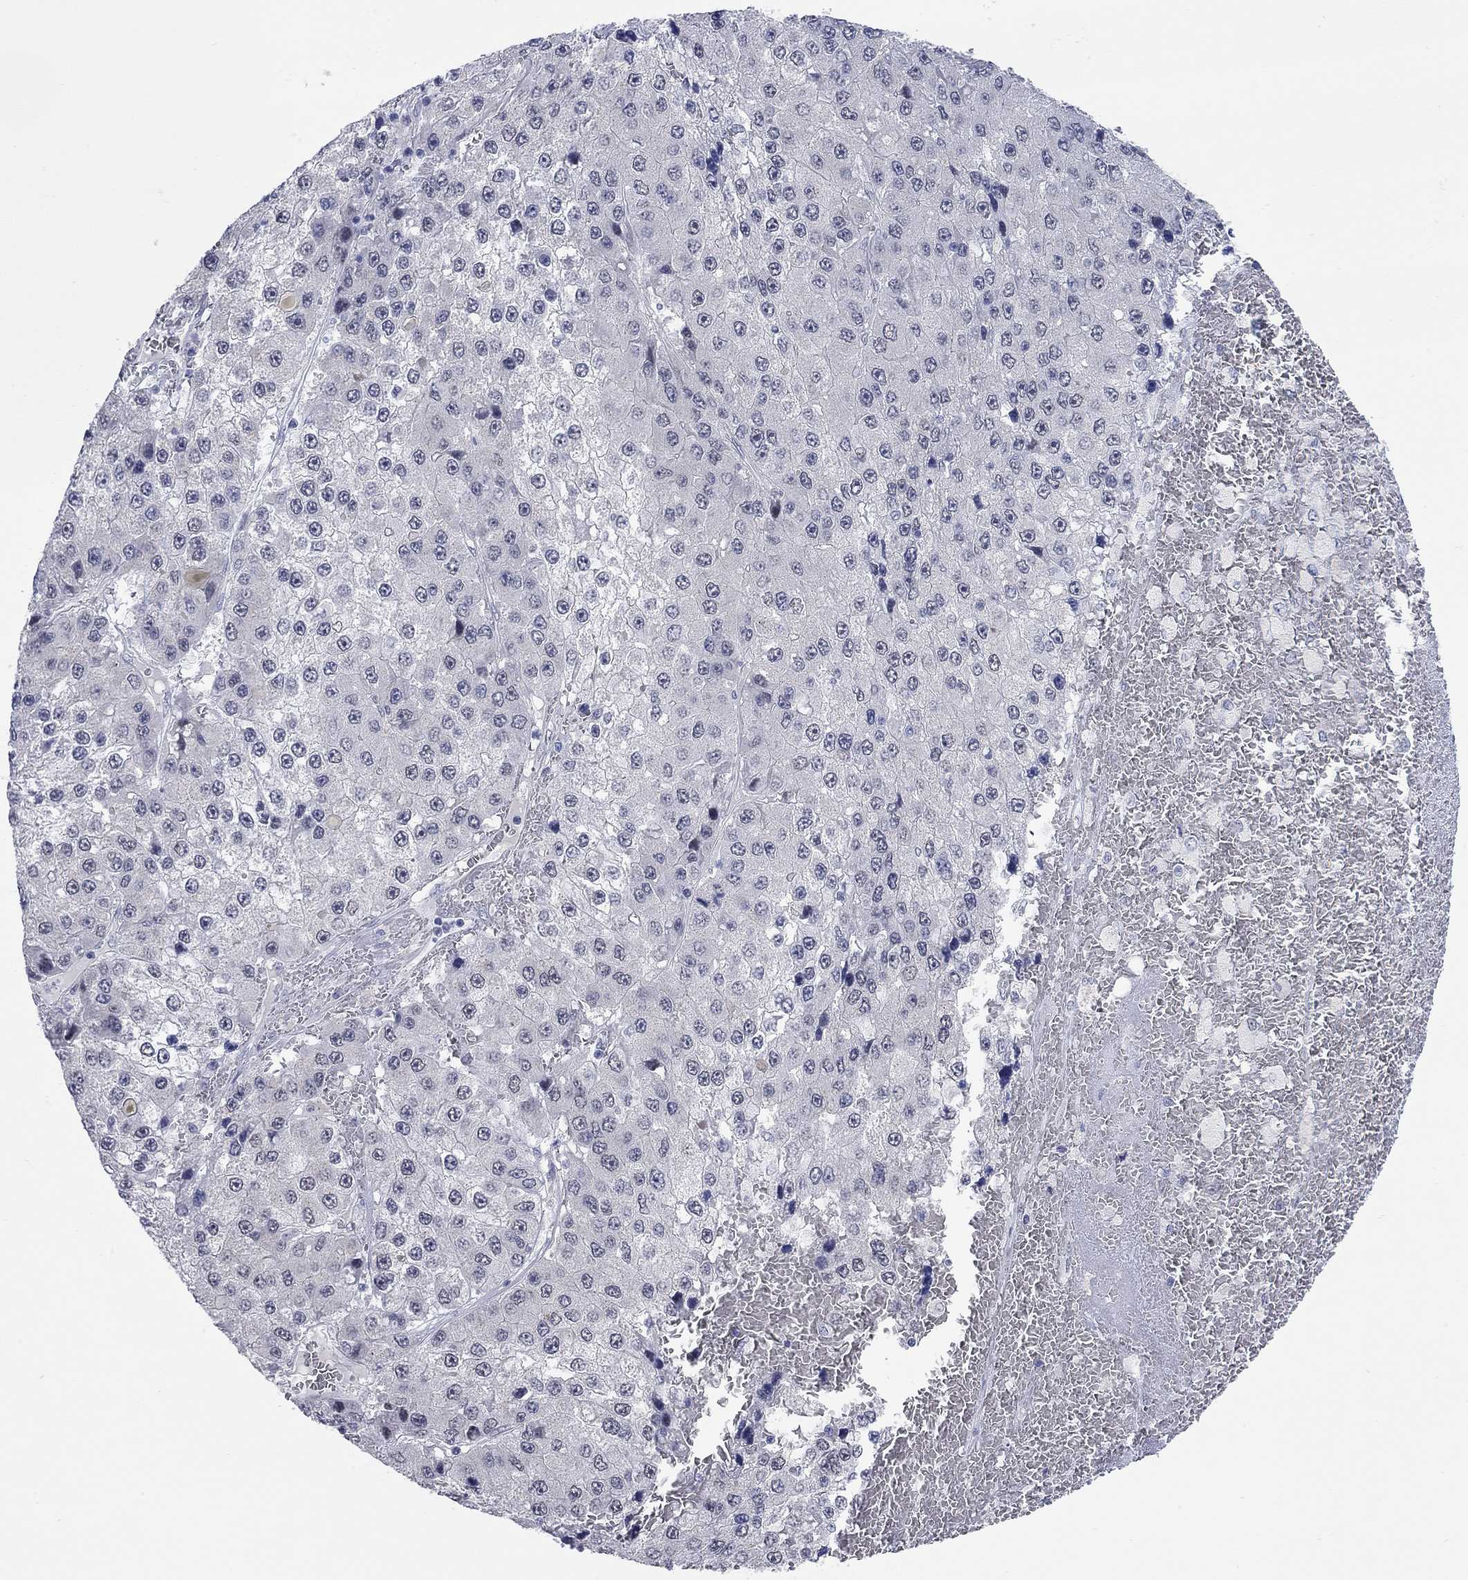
{"staining": {"intensity": "negative", "quantity": "none", "location": "none"}, "tissue": "liver cancer", "cell_type": "Tumor cells", "image_type": "cancer", "snomed": [{"axis": "morphology", "description": "Carcinoma, Hepatocellular, NOS"}, {"axis": "topography", "description": "Liver"}], "caption": "Tumor cells are negative for brown protein staining in liver hepatocellular carcinoma.", "gene": "WASF3", "patient": {"sex": "female", "age": 73}}